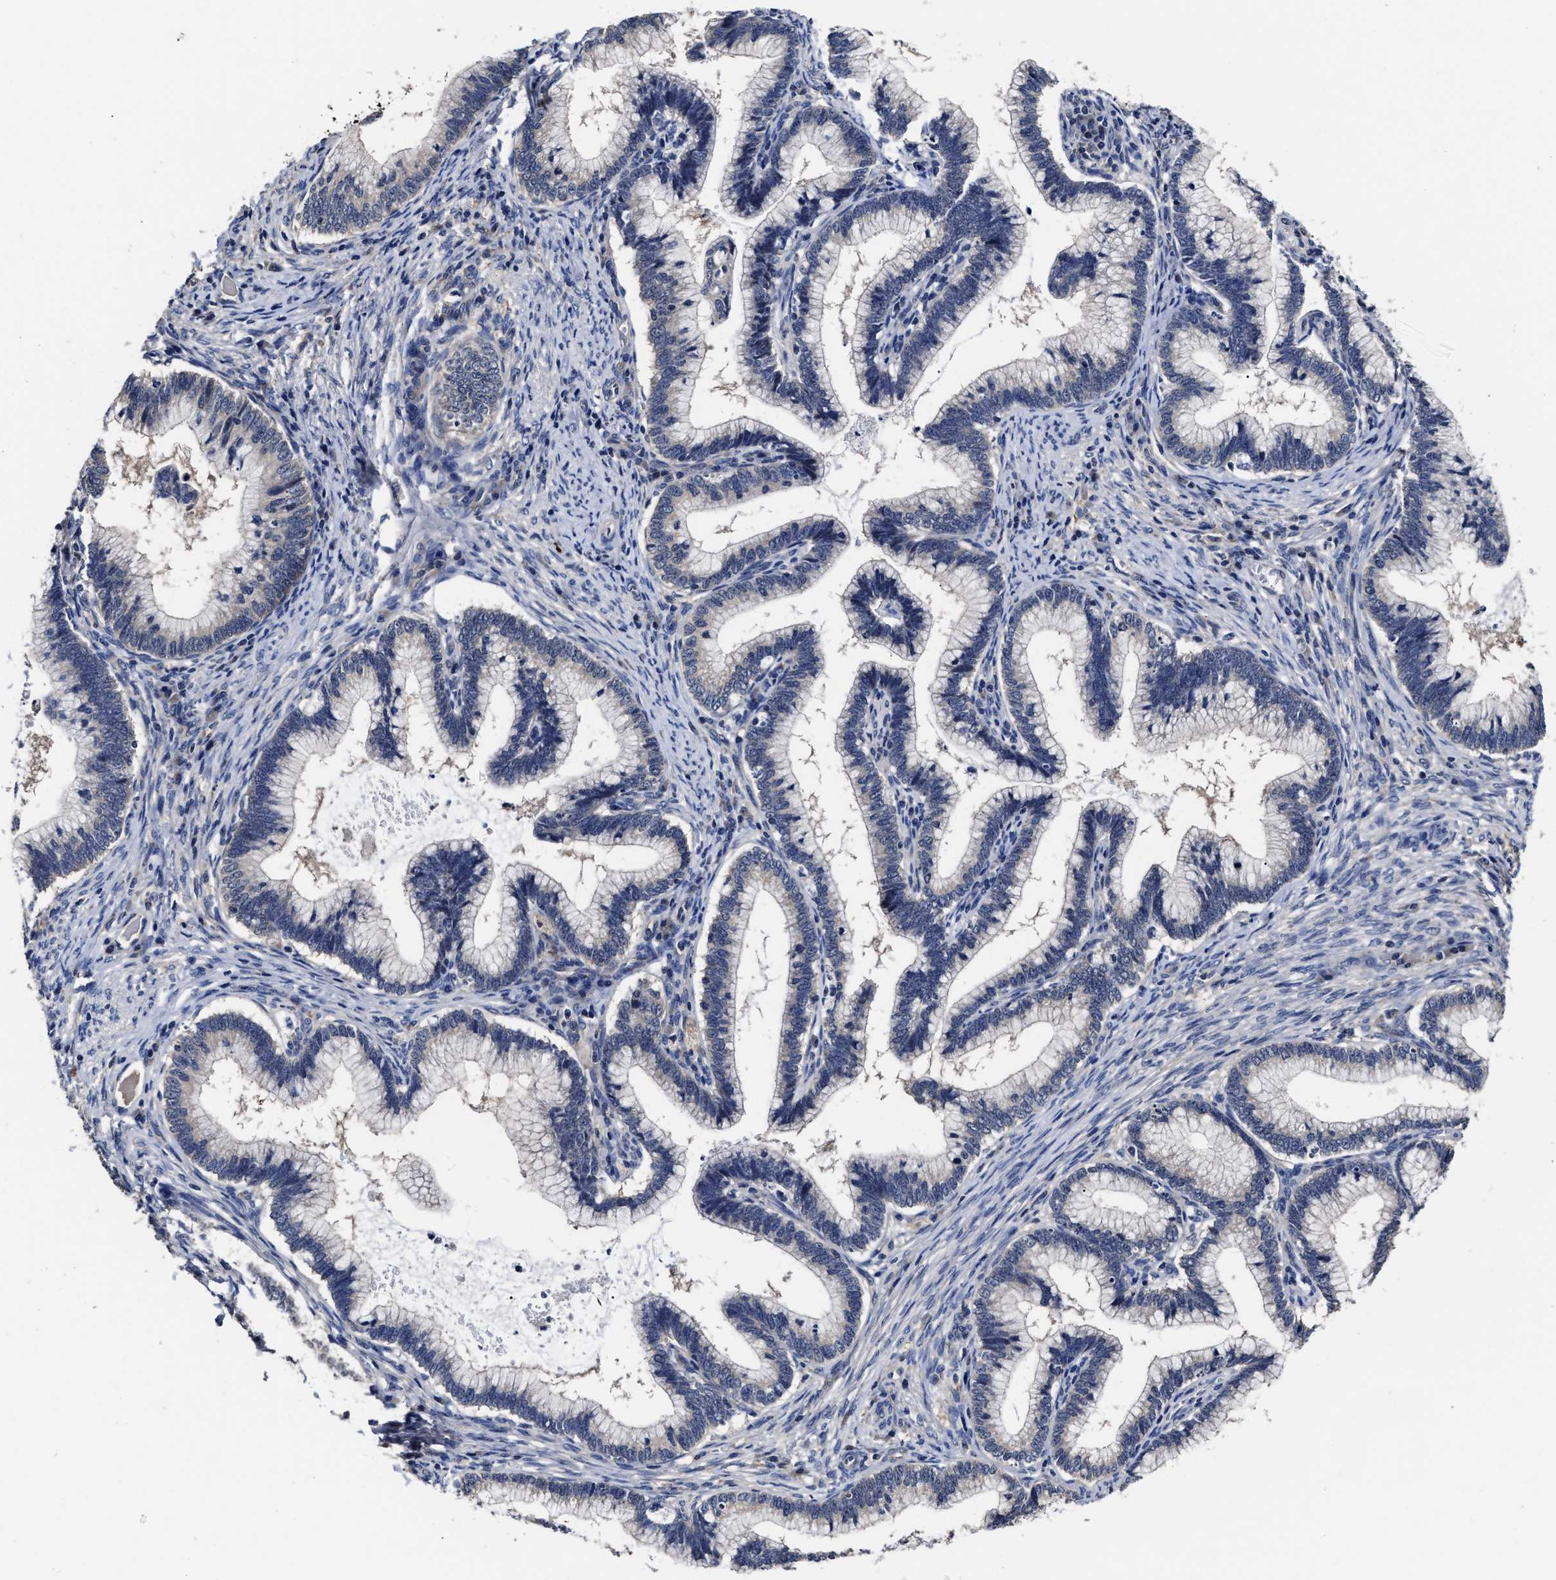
{"staining": {"intensity": "negative", "quantity": "none", "location": "none"}, "tissue": "cervical cancer", "cell_type": "Tumor cells", "image_type": "cancer", "snomed": [{"axis": "morphology", "description": "Adenocarcinoma, NOS"}, {"axis": "topography", "description": "Cervix"}], "caption": "Micrograph shows no significant protein staining in tumor cells of adenocarcinoma (cervical). The staining was performed using DAB (3,3'-diaminobenzidine) to visualize the protein expression in brown, while the nuclei were stained in blue with hematoxylin (Magnification: 20x).", "gene": "SOCS5", "patient": {"sex": "female", "age": 36}}